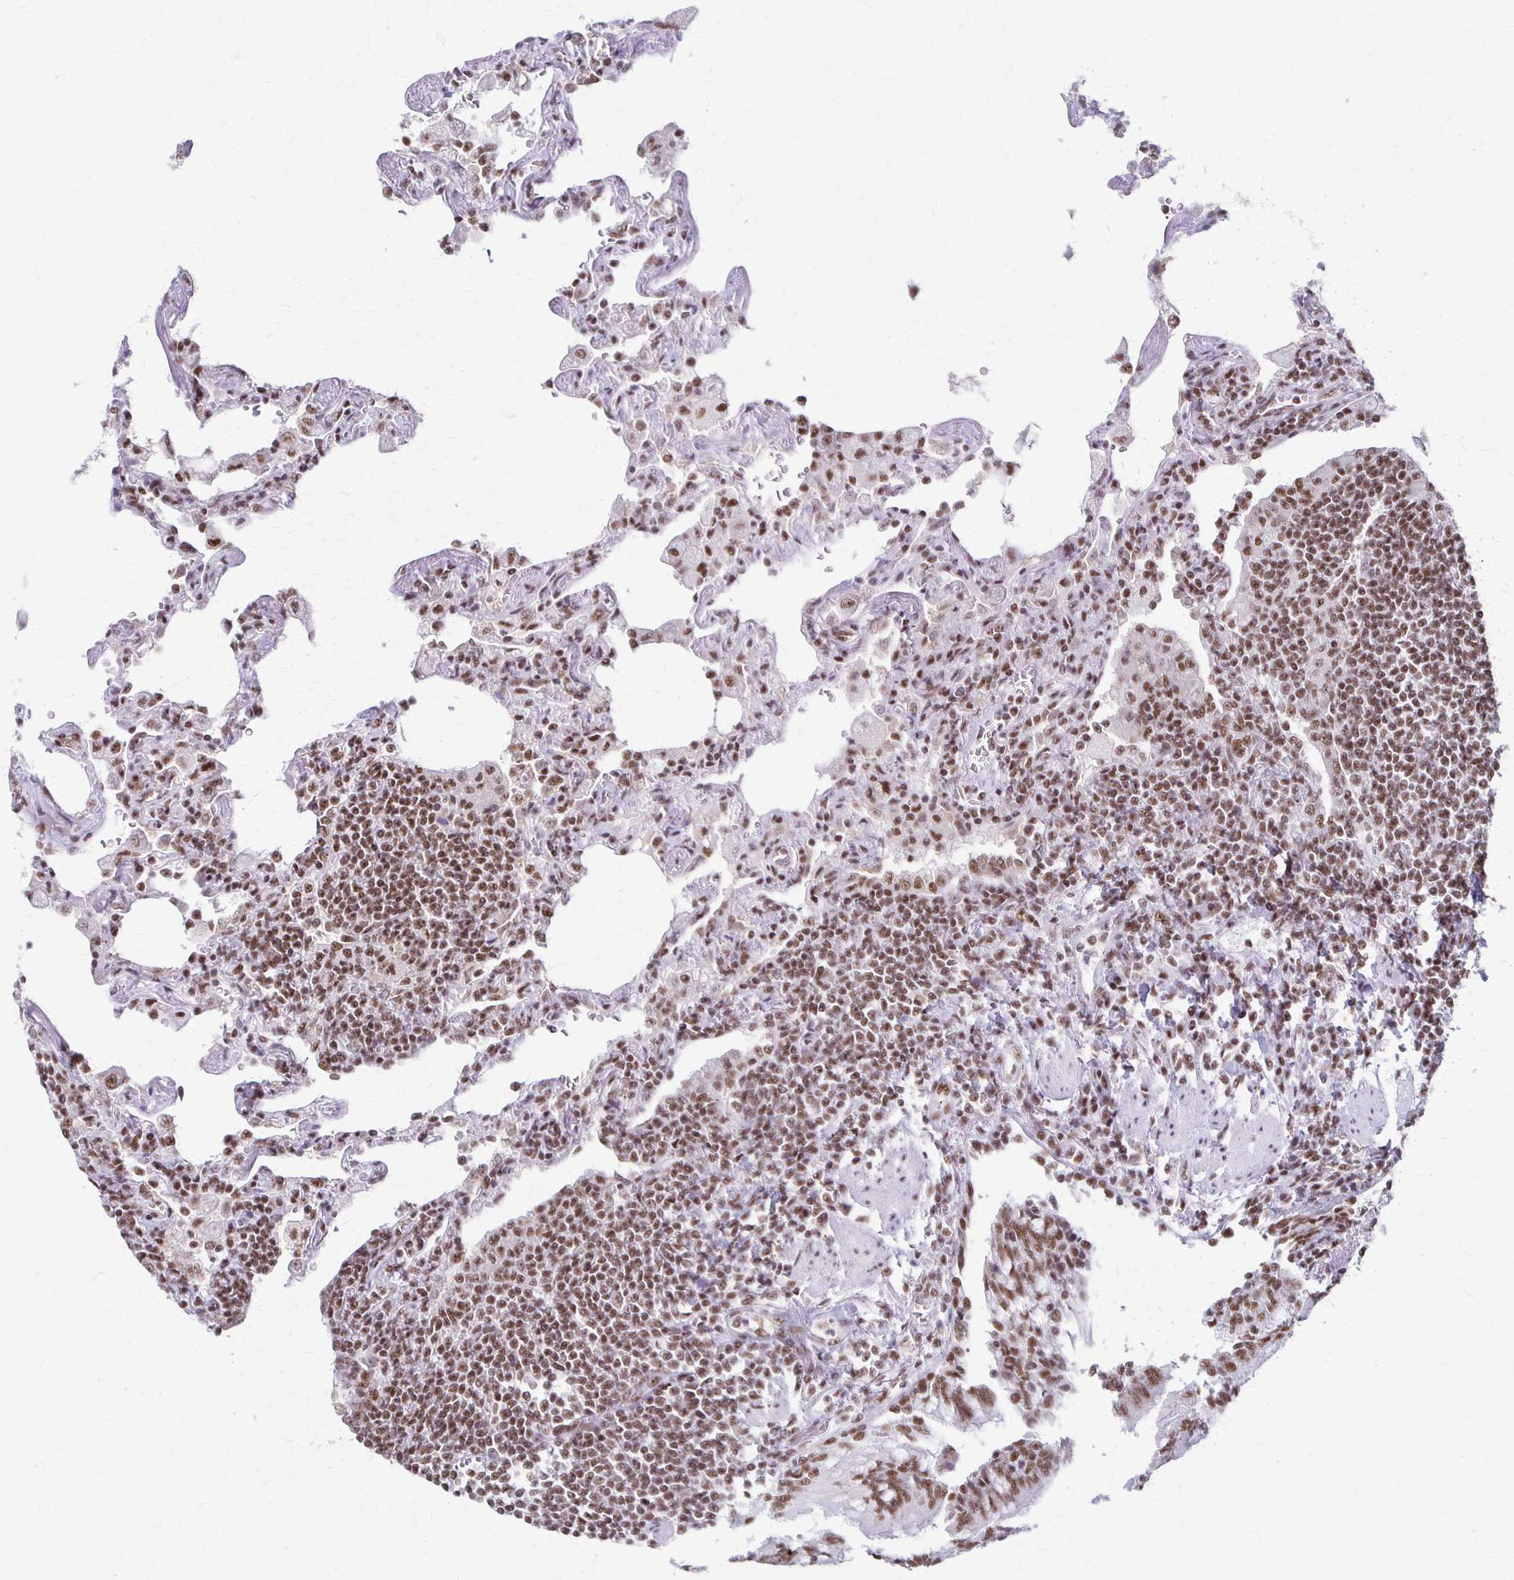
{"staining": {"intensity": "moderate", "quantity": "25%-75%", "location": "nuclear"}, "tissue": "lymphoma", "cell_type": "Tumor cells", "image_type": "cancer", "snomed": [{"axis": "morphology", "description": "Malignant lymphoma, non-Hodgkin's type, Low grade"}, {"axis": "topography", "description": "Lung"}], "caption": "A brown stain labels moderate nuclear positivity of a protein in low-grade malignant lymphoma, non-Hodgkin's type tumor cells.", "gene": "XRCC6", "patient": {"sex": "female", "age": 71}}